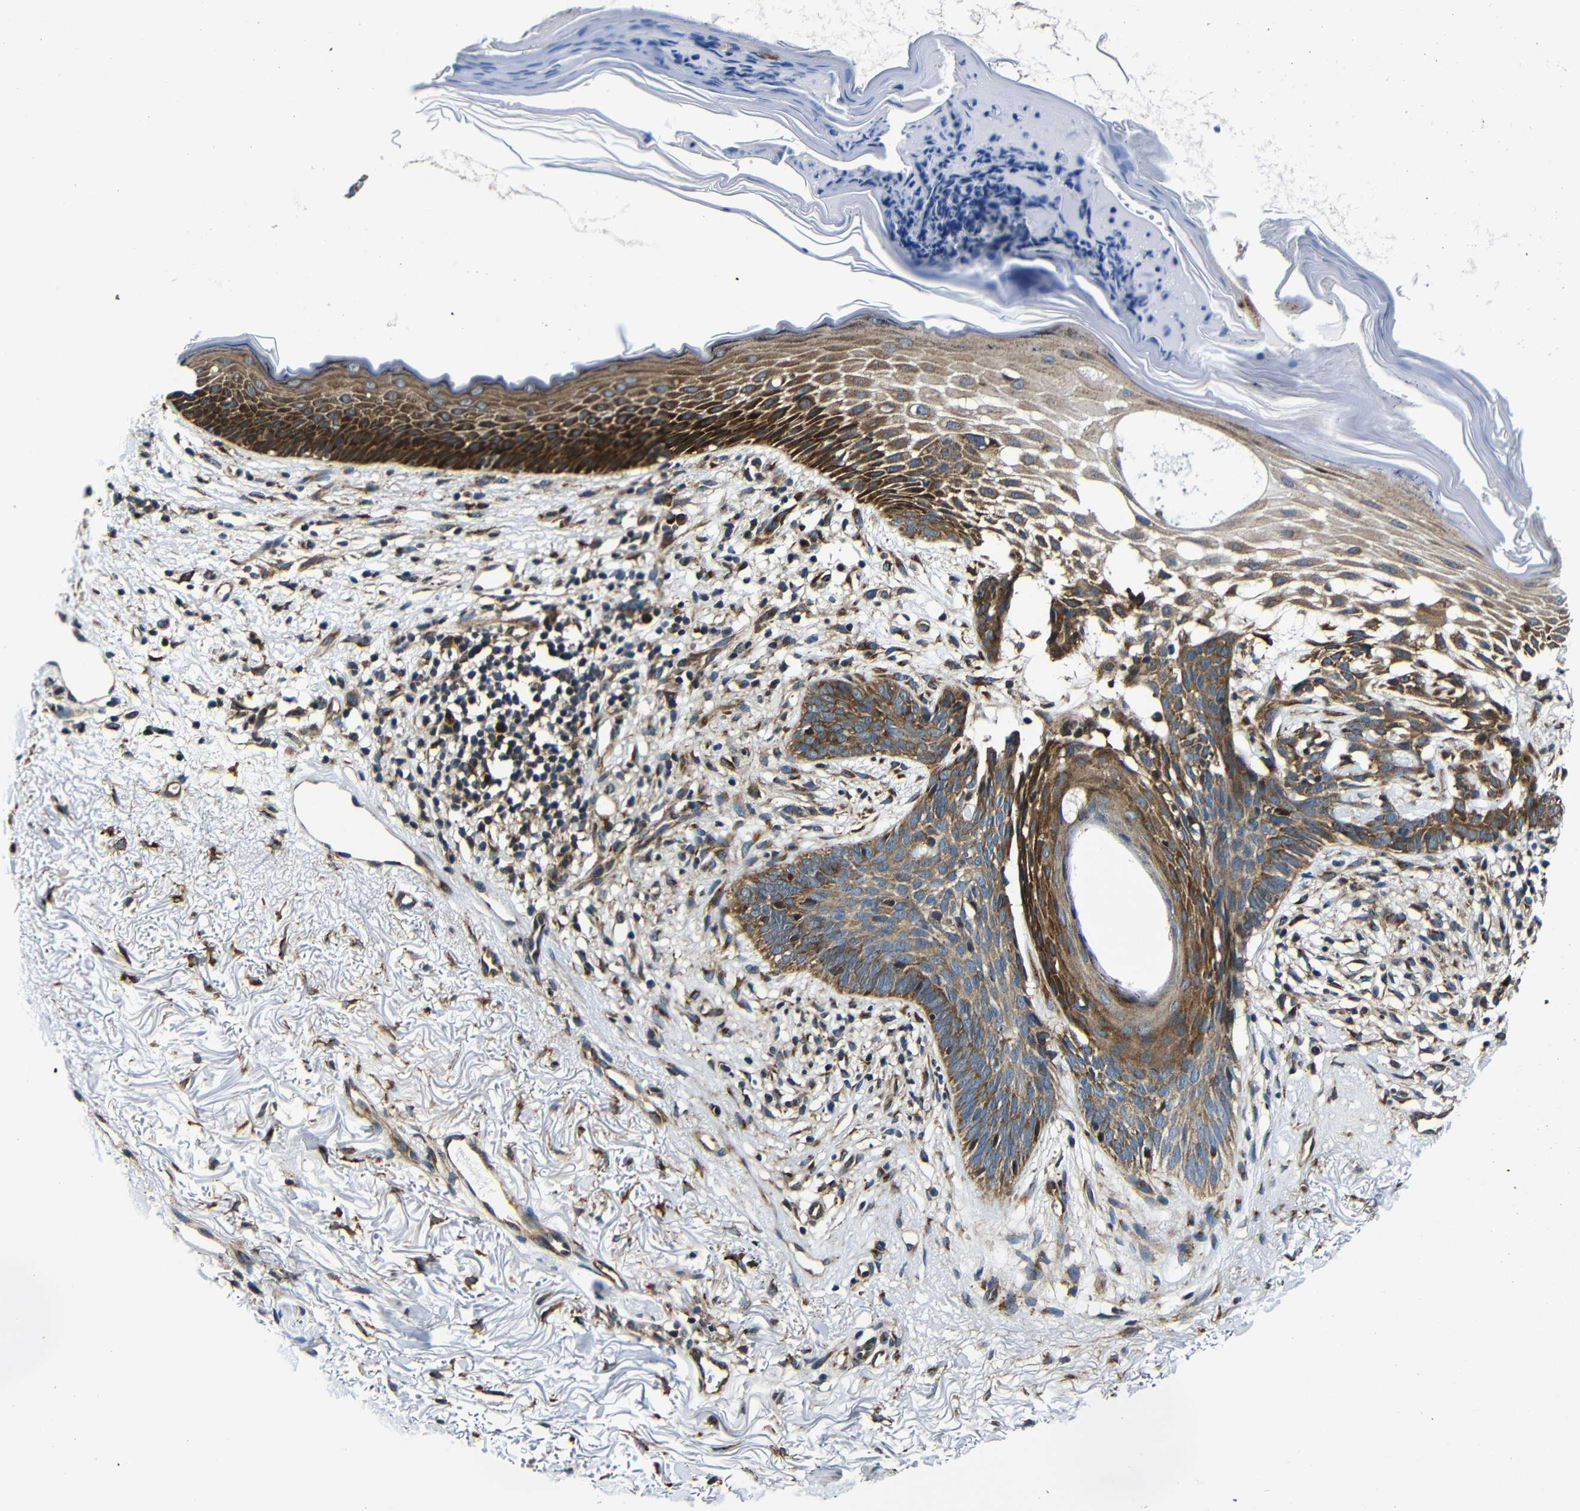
{"staining": {"intensity": "moderate", "quantity": ">75%", "location": "cytoplasmic/membranous"}, "tissue": "skin cancer", "cell_type": "Tumor cells", "image_type": "cancer", "snomed": [{"axis": "morphology", "description": "Basal cell carcinoma"}, {"axis": "topography", "description": "Skin"}], "caption": "This micrograph shows immunohistochemistry staining of human basal cell carcinoma (skin), with medium moderate cytoplasmic/membranous expression in approximately >75% of tumor cells.", "gene": "ABCE1", "patient": {"sex": "female", "age": 70}}